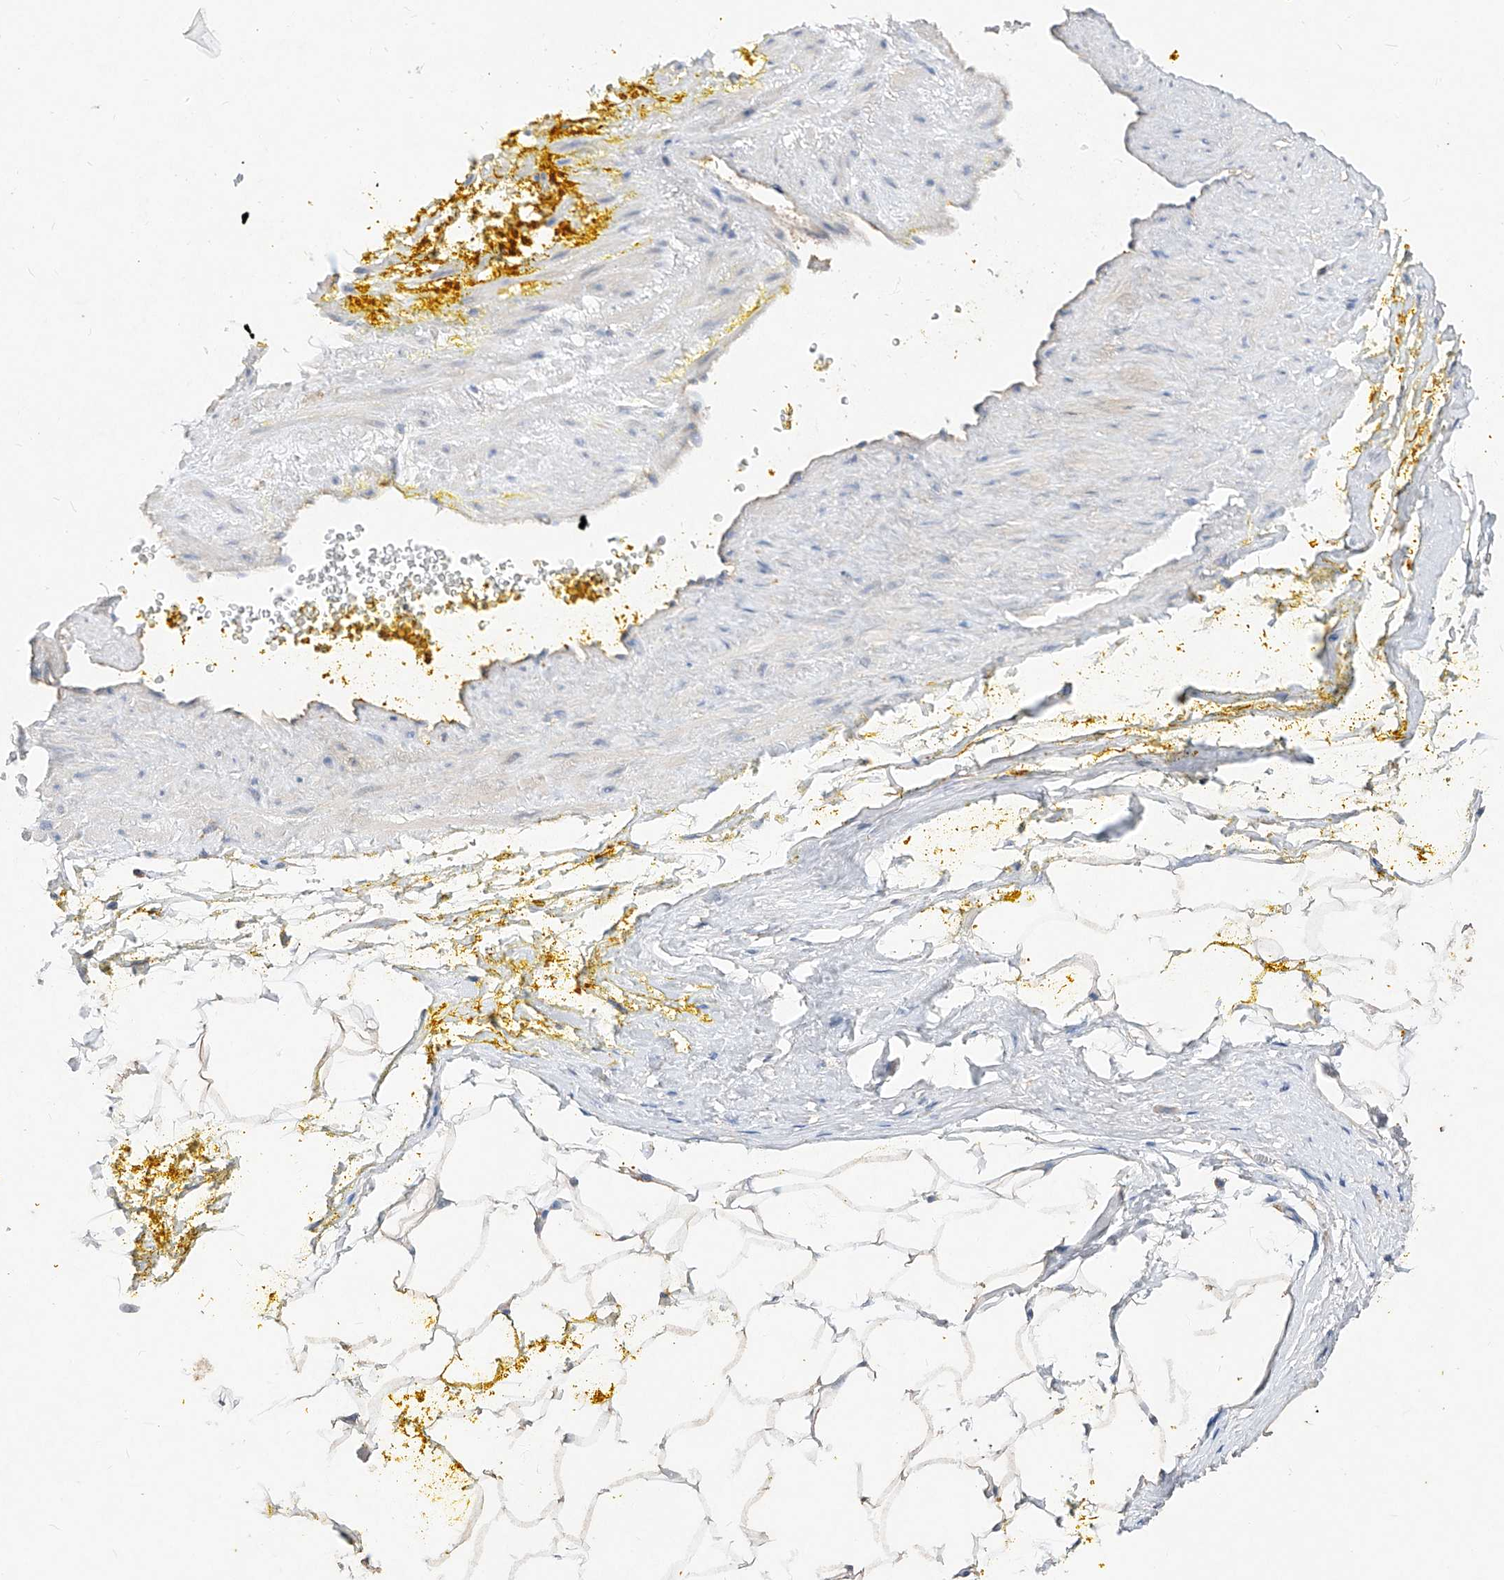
{"staining": {"intensity": "weak", "quantity": "25%-75%", "location": "cytoplasmic/membranous"}, "tissue": "adipose tissue", "cell_type": "Adipocytes", "image_type": "normal", "snomed": [{"axis": "morphology", "description": "Normal tissue, NOS"}, {"axis": "morphology", "description": "Adenocarcinoma, Low grade"}, {"axis": "topography", "description": "Prostate"}, {"axis": "topography", "description": "Peripheral nerve tissue"}], "caption": "This image displays unremarkable adipose tissue stained with IHC to label a protein in brown. The cytoplasmic/membranous of adipocytes show weak positivity for the protein. Nuclei are counter-stained blue.", "gene": "AMD1", "patient": {"sex": "male", "age": 63}}